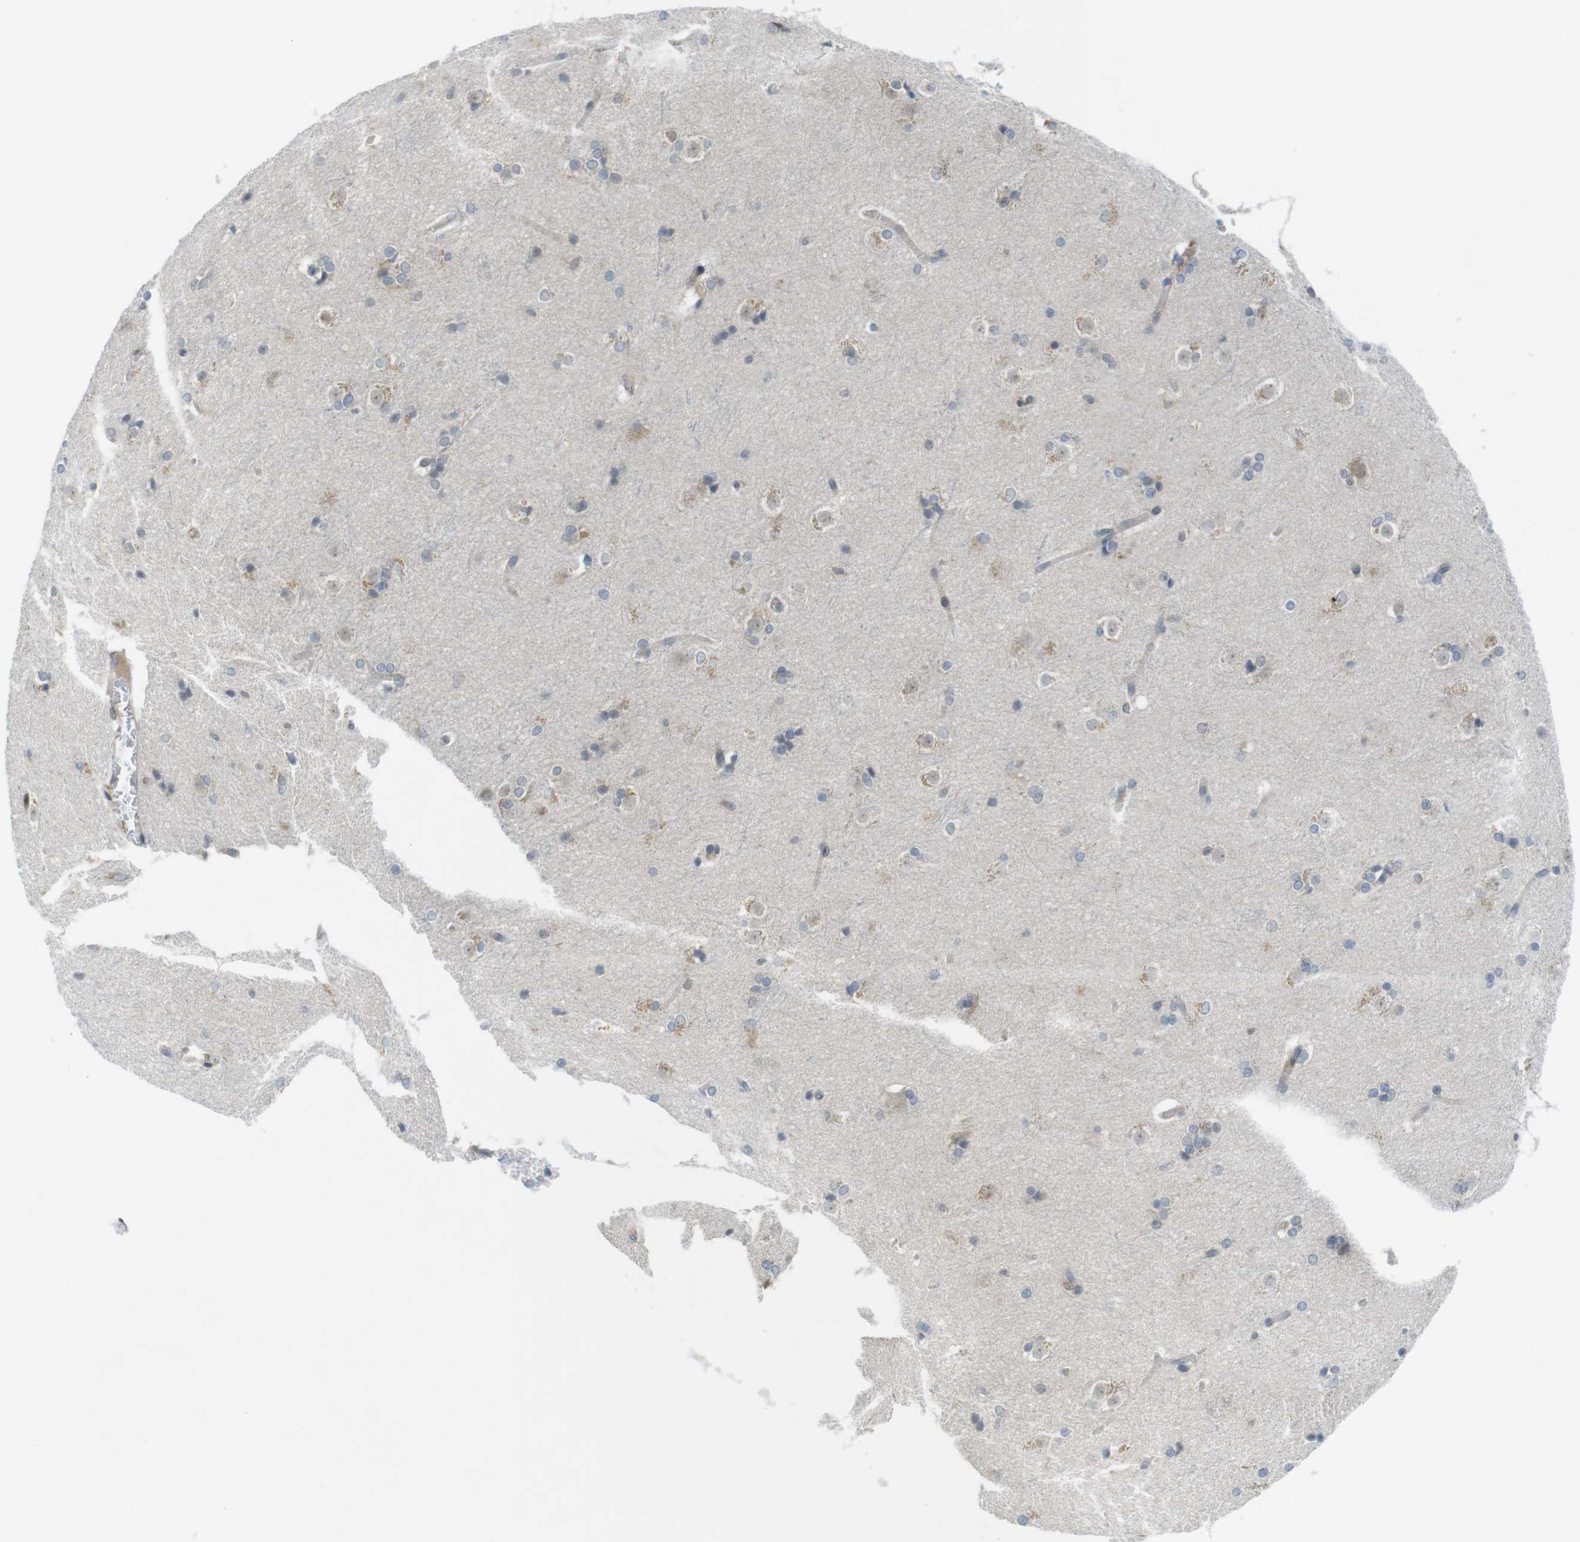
{"staining": {"intensity": "negative", "quantity": "none", "location": "none"}, "tissue": "caudate", "cell_type": "Glial cells", "image_type": "normal", "snomed": [{"axis": "morphology", "description": "Normal tissue, NOS"}, {"axis": "topography", "description": "Lateral ventricle wall"}], "caption": "DAB immunohistochemical staining of unremarkable caudate reveals no significant expression in glial cells.", "gene": "RCC1", "patient": {"sex": "female", "age": 19}}